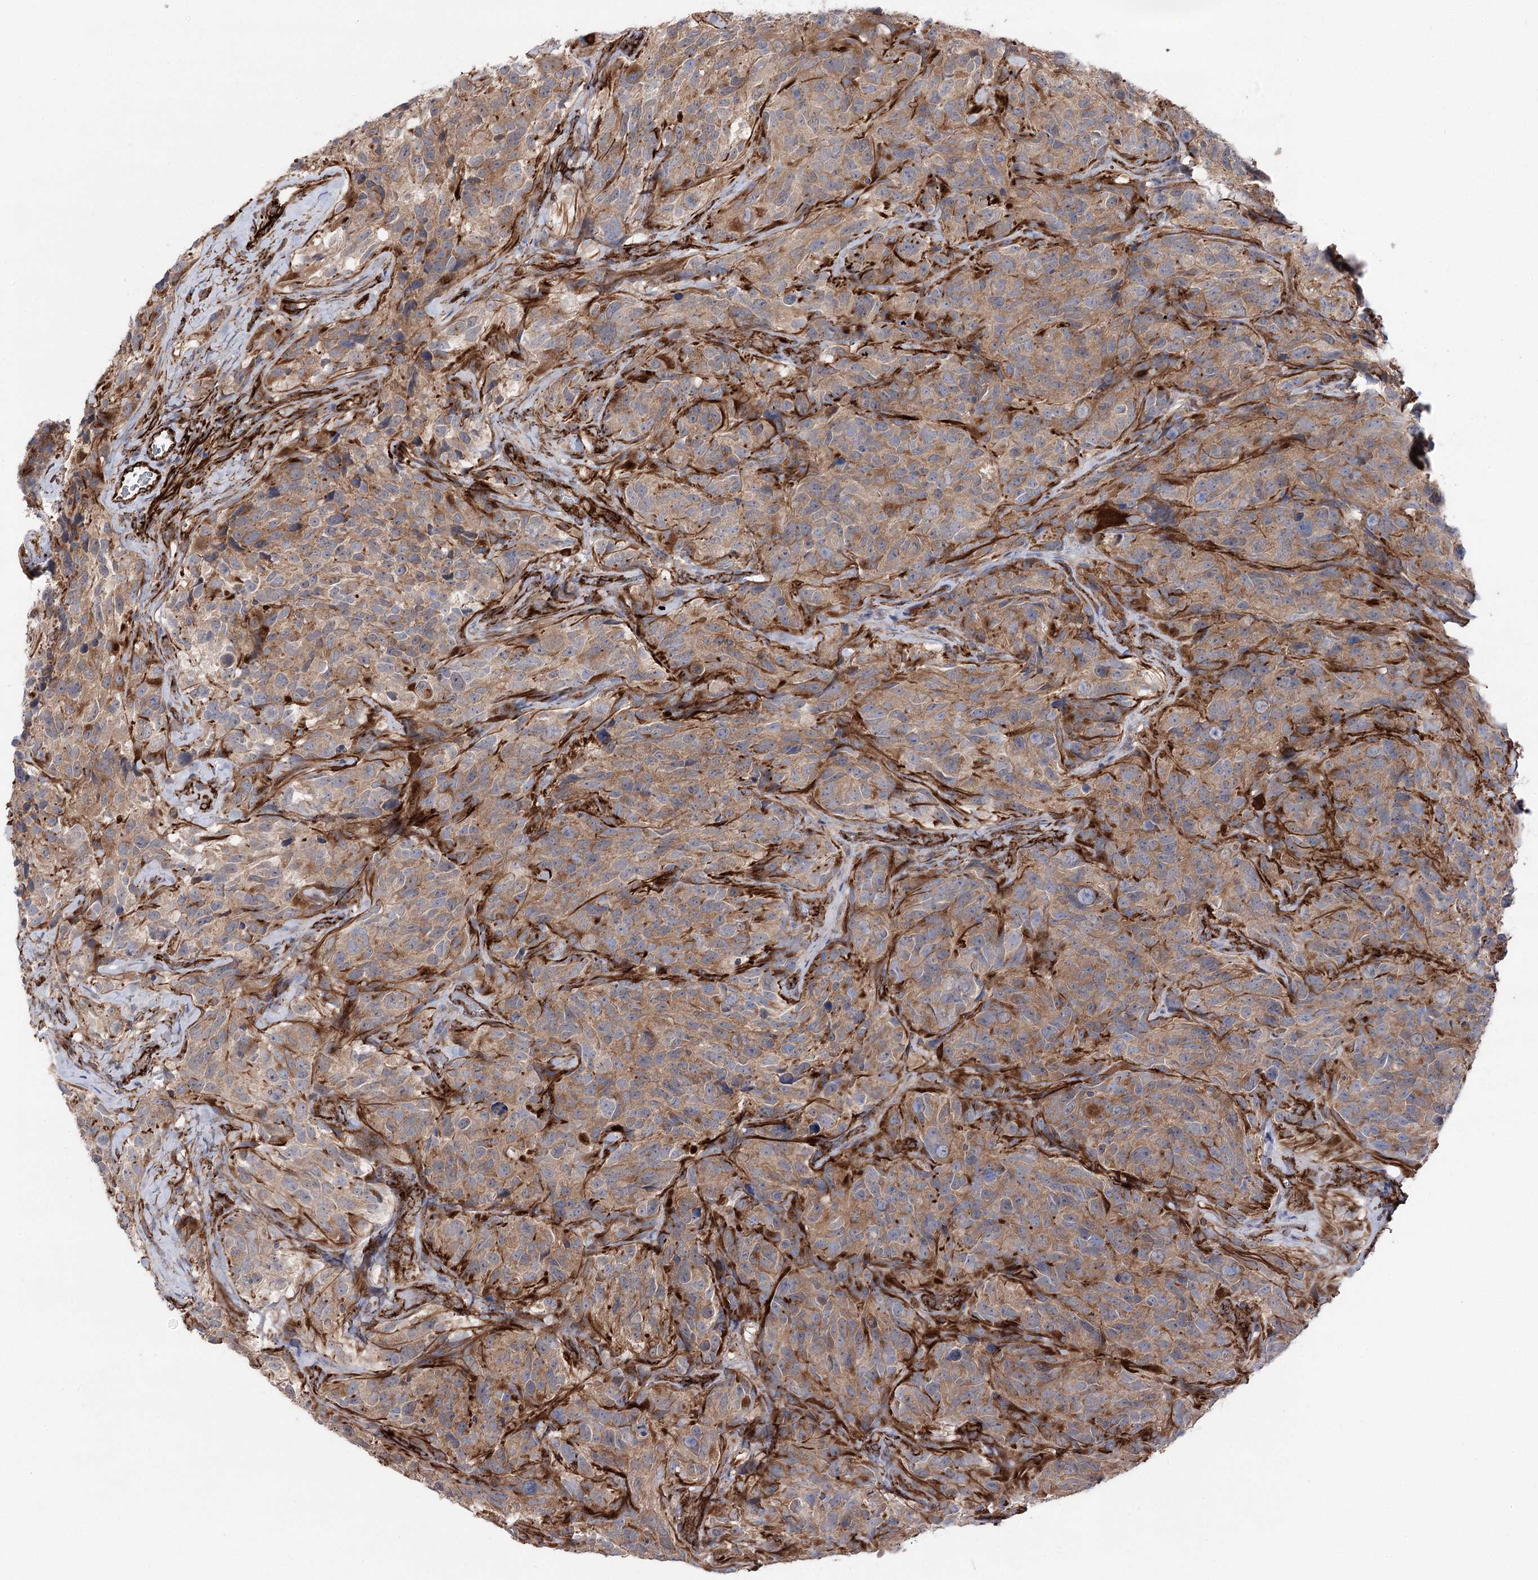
{"staining": {"intensity": "moderate", "quantity": ">75%", "location": "cytoplasmic/membranous"}, "tissue": "glioma", "cell_type": "Tumor cells", "image_type": "cancer", "snomed": [{"axis": "morphology", "description": "Glioma, malignant, High grade"}, {"axis": "topography", "description": "Brain"}], "caption": "A brown stain shows moderate cytoplasmic/membranous expression of a protein in human glioma tumor cells. Immunohistochemistry (ihc) stains the protein of interest in brown and the nuclei are stained blue.", "gene": "MIB1", "patient": {"sex": "male", "age": 69}}